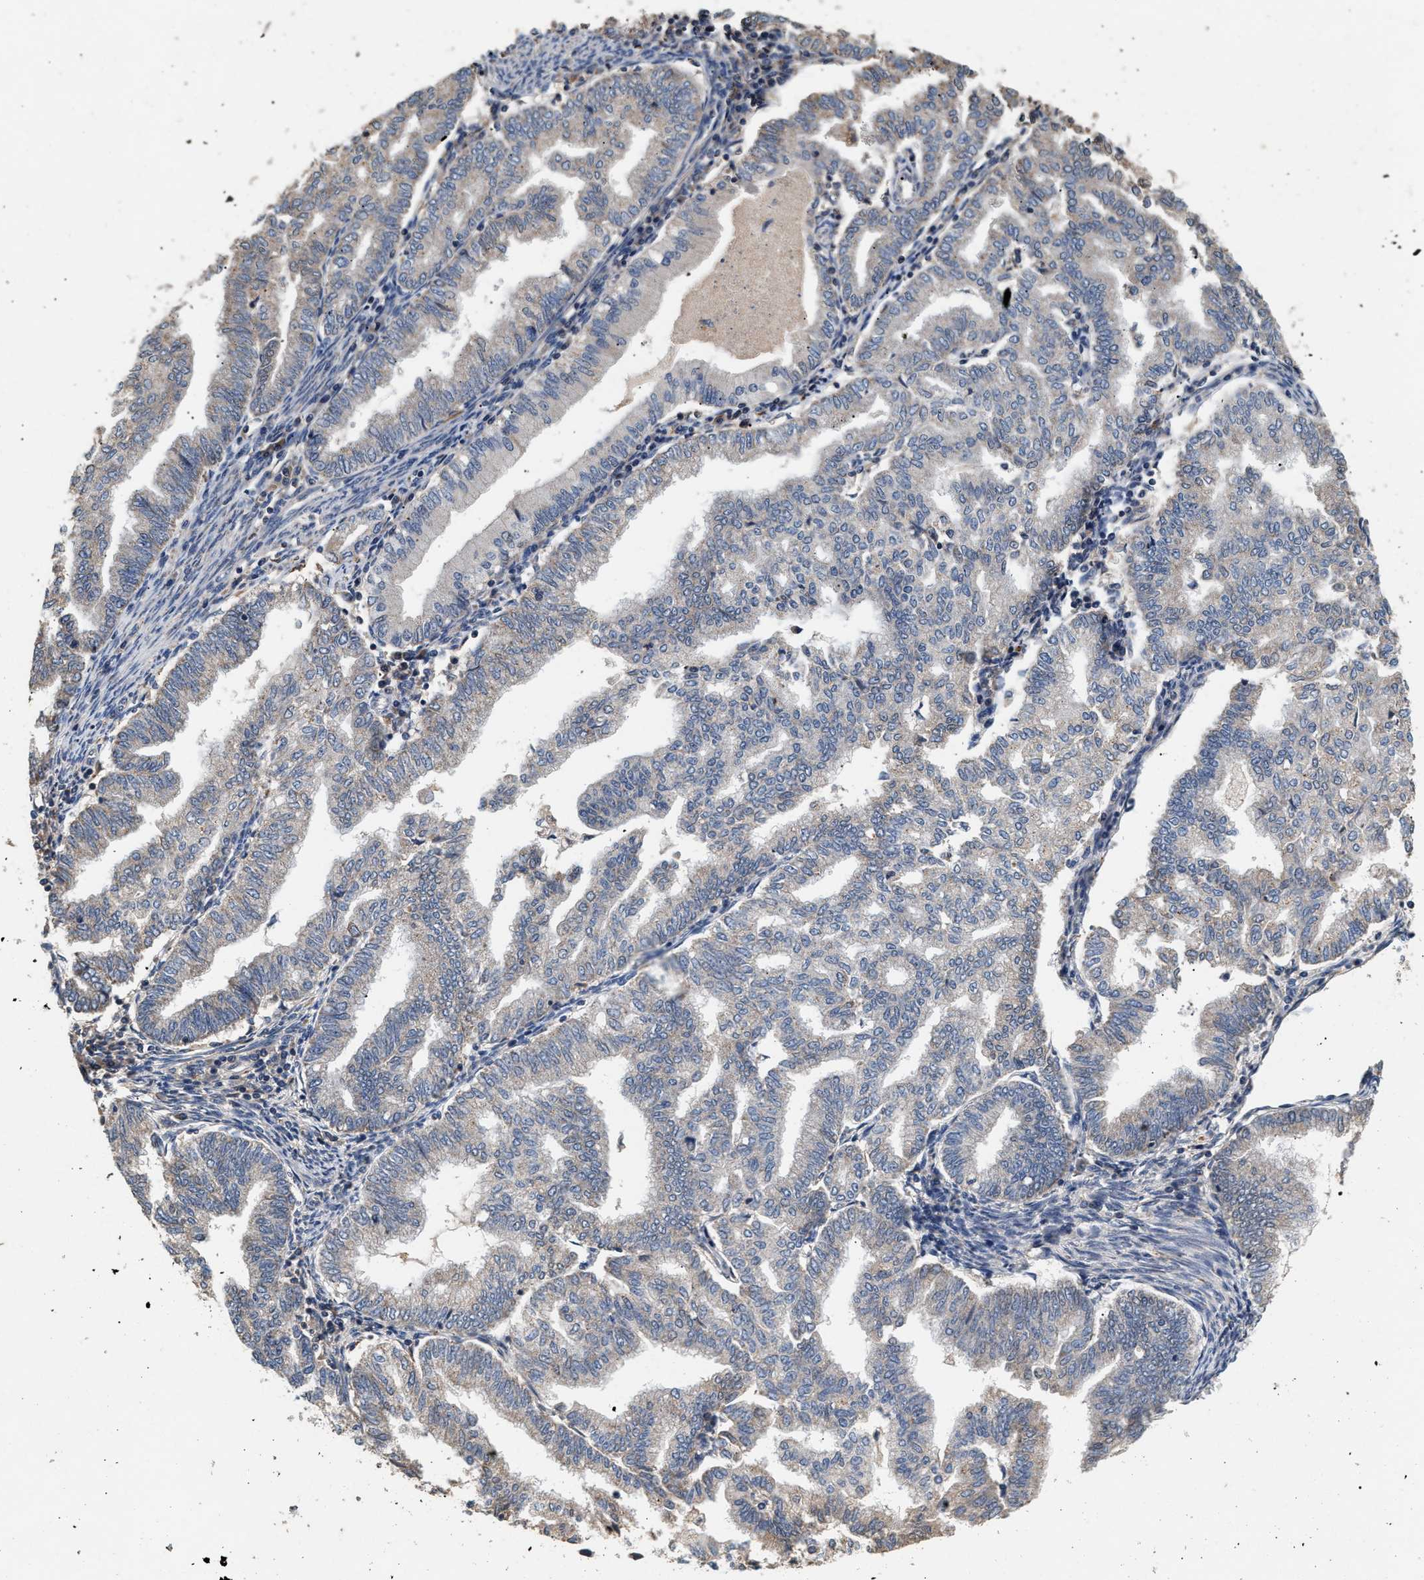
{"staining": {"intensity": "negative", "quantity": "none", "location": "none"}, "tissue": "endometrial cancer", "cell_type": "Tumor cells", "image_type": "cancer", "snomed": [{"axis": "morphology", "description": "Polyp, NOS"}, {"axis": "morphology", "description": "Adenocarcinoma, NOS"}, {"axis": "morphology", "description": "Adenoma, NOS"}, {"axis": "topography", "description": "Endometrium"}], "caption": "Human endometrial cancer (adenoma) stained for a protein using IHC demonstrates no staining in tumor cells.", "gene": "PTGR3", "patient": {"sex": "female", "age": 79}}